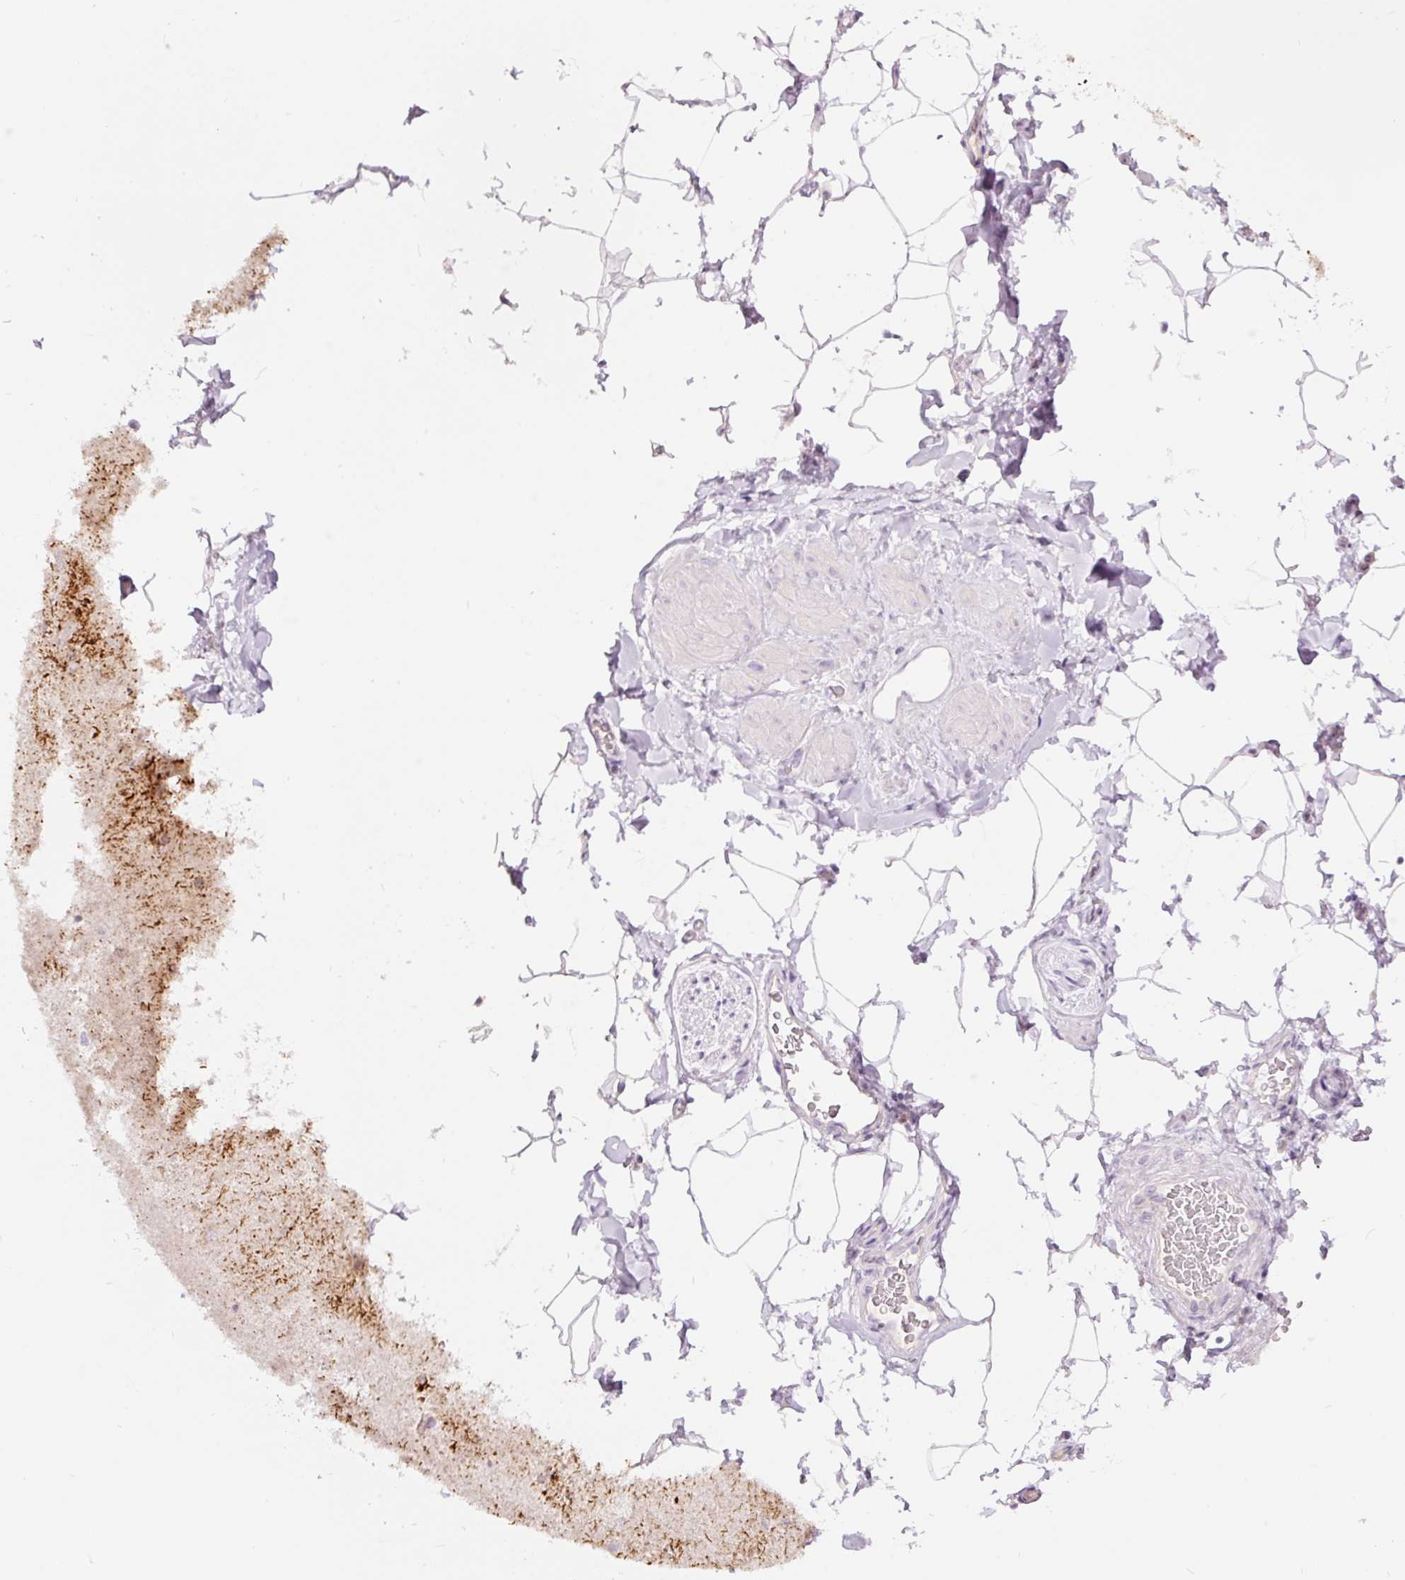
{"staining": {"intensity": "negative", "quantity": "none", "location": "none"}, "tissue": "adipose tissue", "cell_type": "Adipocytes", "image_type": "normal", "snomed": [{"axis": "morphology", "description": "Normal tissue, NOS"}, {"axis": "topography", "description": "Vascular tissue"}, {"axis": "topography", "description": "Peripheral nerve tissue"}], "caption": "The immunohistochemistry (IHC) photomicrograph has no significant expression in adipocytes of adipose tissue.", "gene": "RSPO2", "patient": {"sex": "male", "age": 41}}